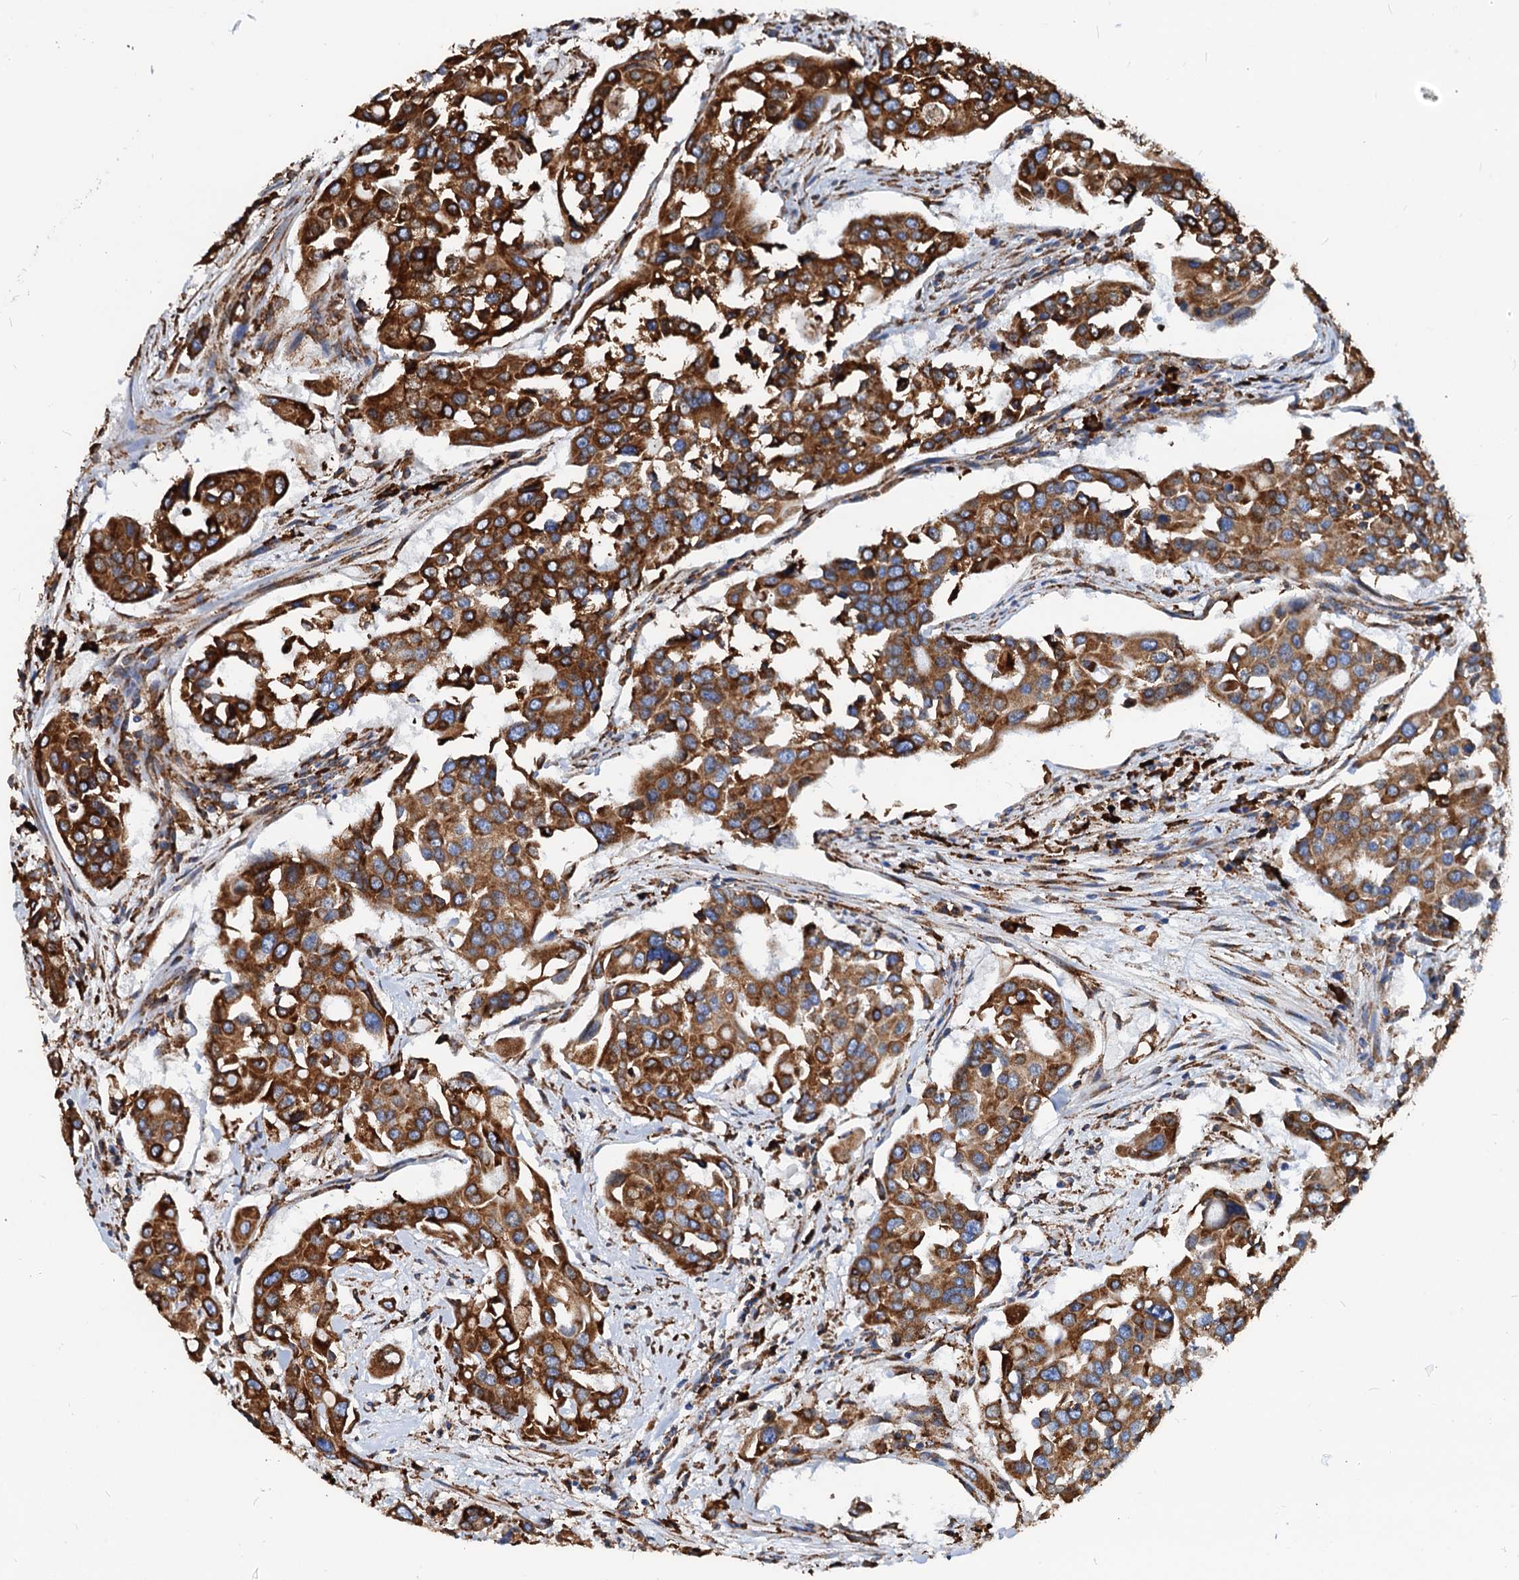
{"staining": {"intensity": "strong", "quantity": ">75%", "location": "cytoplasmic/membranous"}, "tissue": "colorectal cancer", "cell_type": "Tumor cells", "image_type": "cancer", "snomed": [{"axis": "morphology", "description": "Adenocarcinoma, NOS"}, {"axis": "topography", "description": "Colon"}], "caption": "Colorectal cancer (adenocarcinoma) tissue displays strong cytoplasmic/membranous positivity in about >75% of tumor cells Immunohistochemistry (ihc) stains the protein of interest in brown and the nuclei are stained blue.", "gene": "HSPA5", "patient": {"sex": "male", "age": 77}}